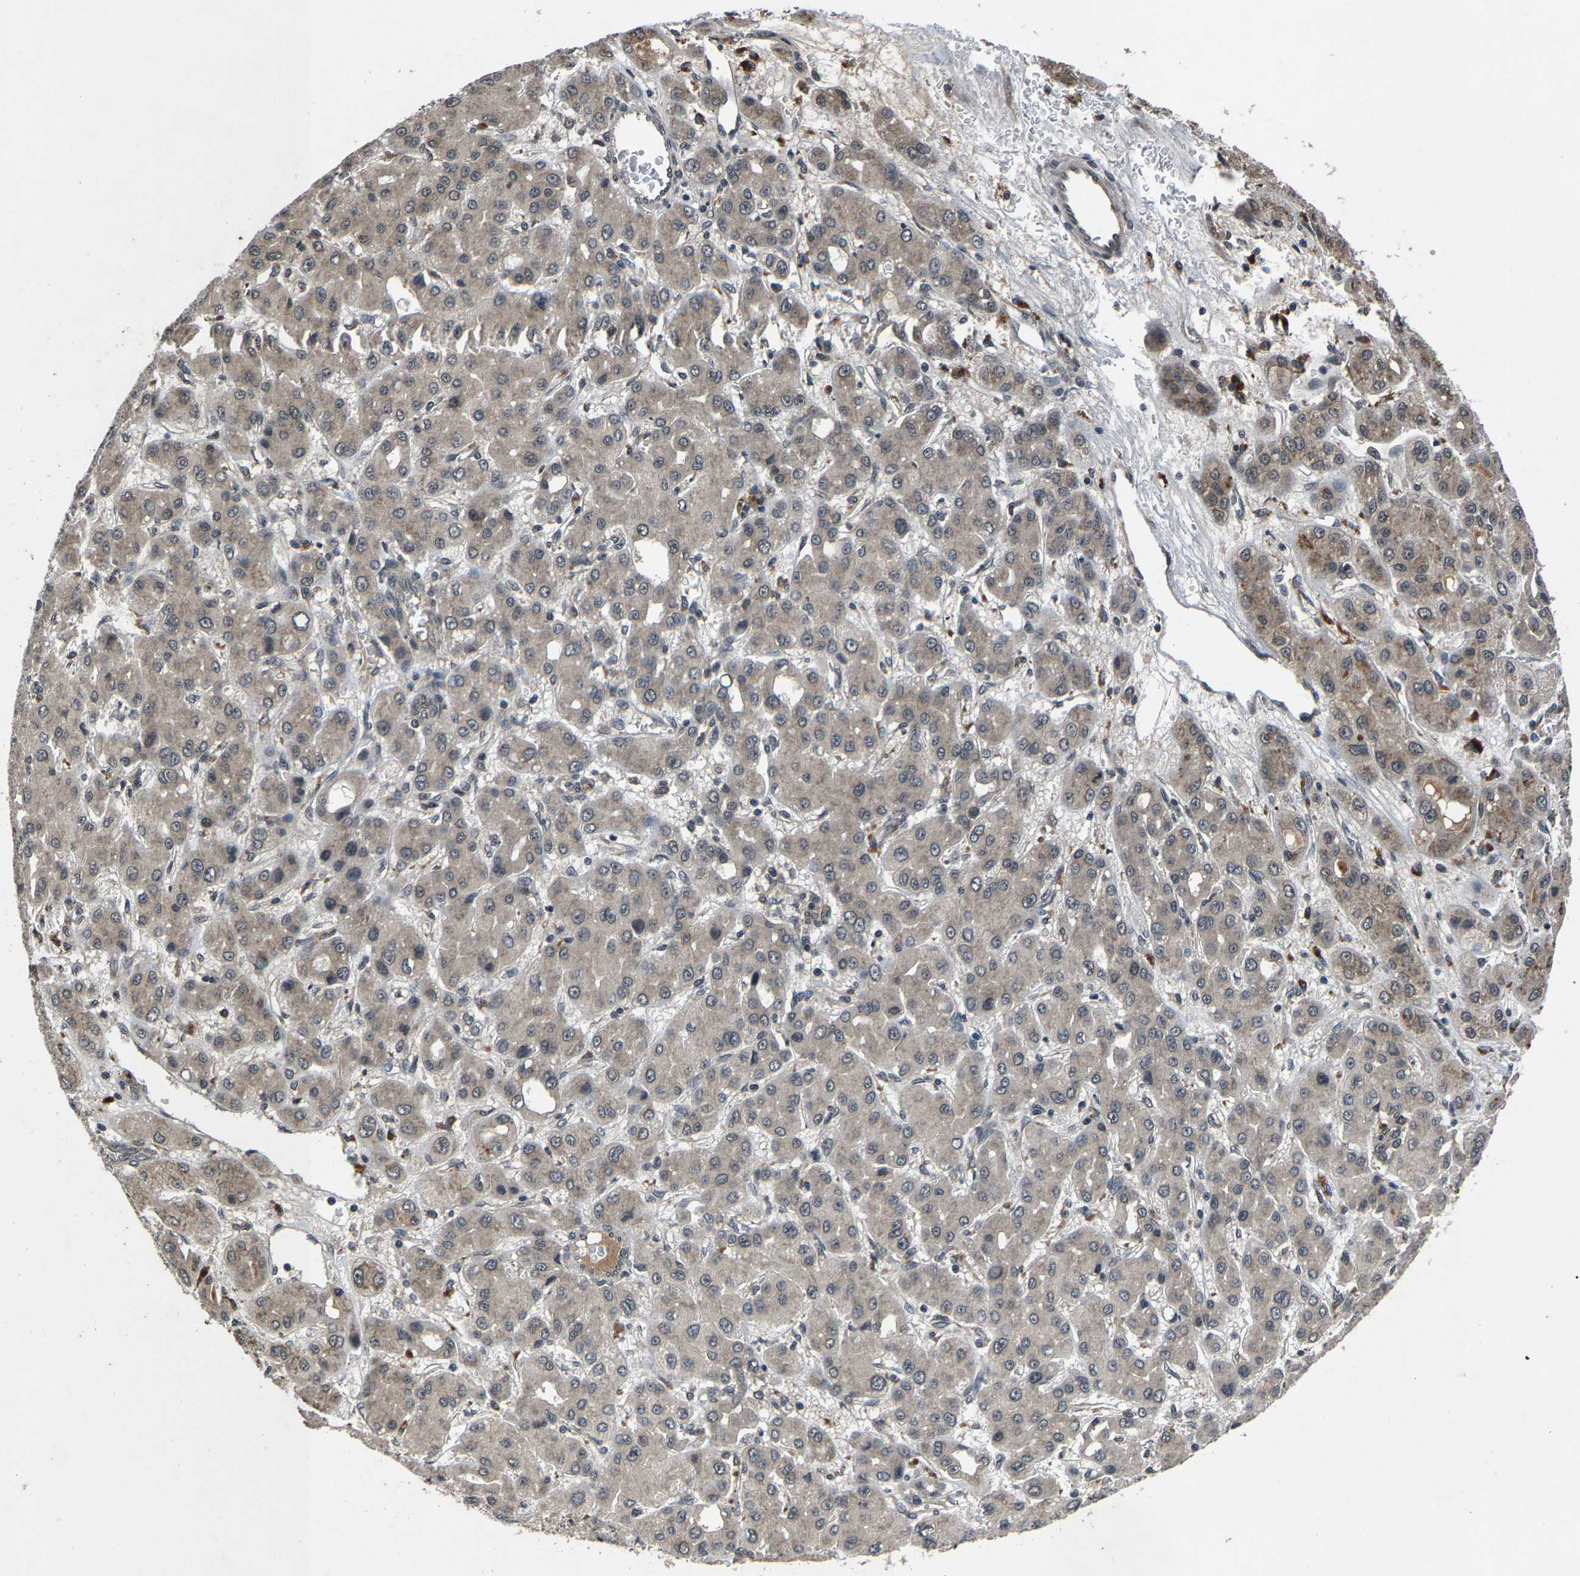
{"staining": {"intensity": "weak", "quantity": ">75%", "location": "cytoplasmic/membranous"}, "tissue": "liver cancer", "cell_type": "Tumor cells", "image_type": "cancer", "snomed": [{"axis": "morphology", "description": "Carcinoma, Hepatocellular, NOS"}, {"axis": "topography", "description": "Liver"}], "caption": "IHC (DAB) staining of human hepatocellular carcinoma (liver) demonstrates weak cytoplasmic/membranous protein staining in approximately >75% of tumor cells. The protein is stained brown, and the nuclei are stained in blue (DAB IHC with brightfield microscopy, high magnification).", "gene": "HUWE1", "patient": {"sex": "male", "age": 55}}